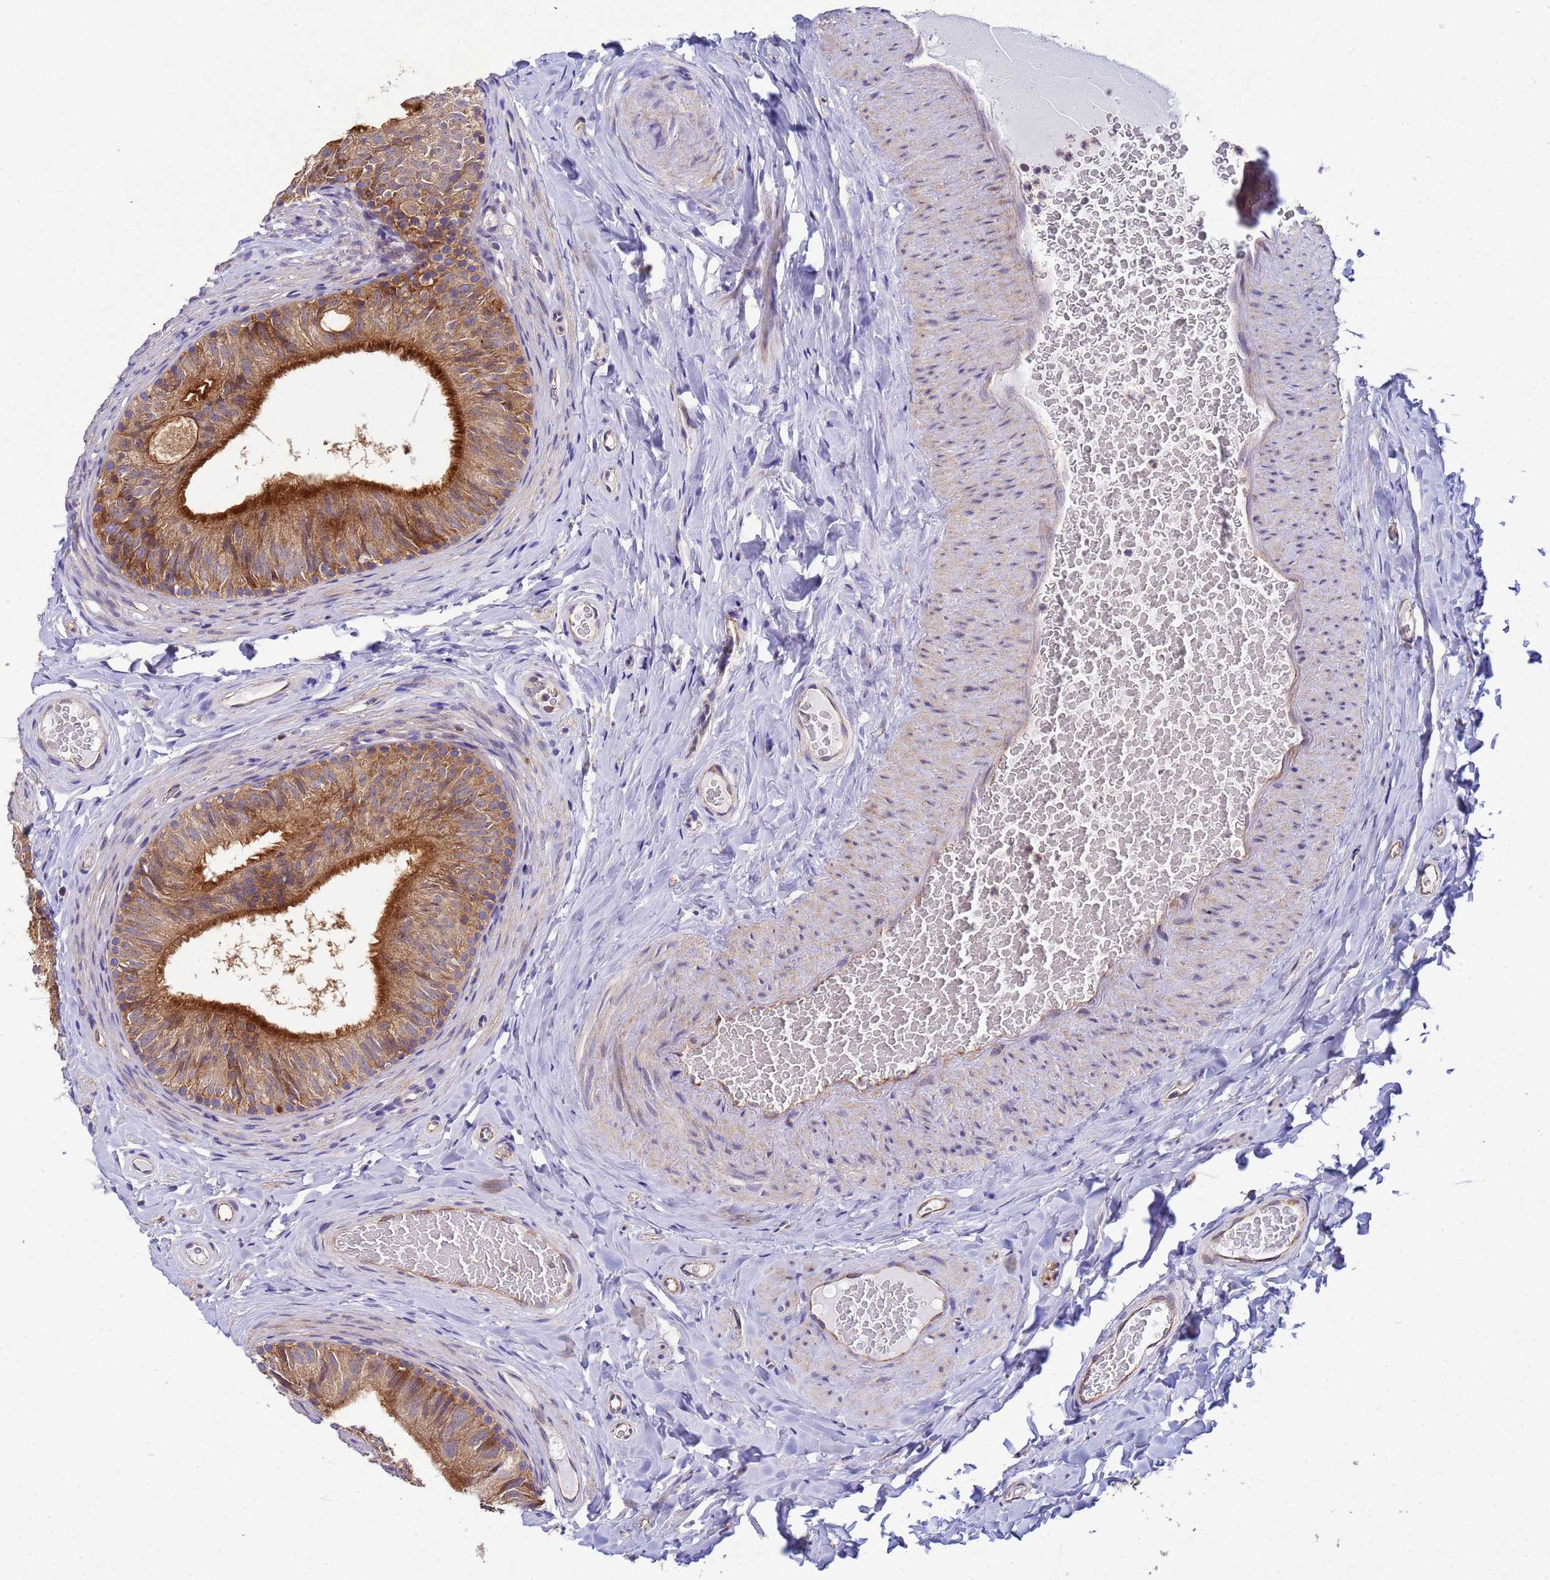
{"staining": {"intensity": "moderate", "quantity": ">75%", "location": "cytoplasmic/membranous"}, "tissue": "epididymis", "cell_type": "Glandular cells", "image_type": "normal", "snomed": [{"axis": "morphology", "description": "Normal tissue, NOS"}, {"axis": "topography", "description": "Epididymis"}], "caption": "An IHC micrograph of unremarkable tissue is shown. Protein staining in brown shows moderate cytoplasmic/membranous positivity in epididymis within glandular cells. The protein of interest is stained brown, and the nuclei are stained in blue (DAB (3,3'-diaminobenzidine) IHC with brightfield microscopy, high magnification).", "gene": "CDC34", "patient": {"sex": "male", "age": 34}}